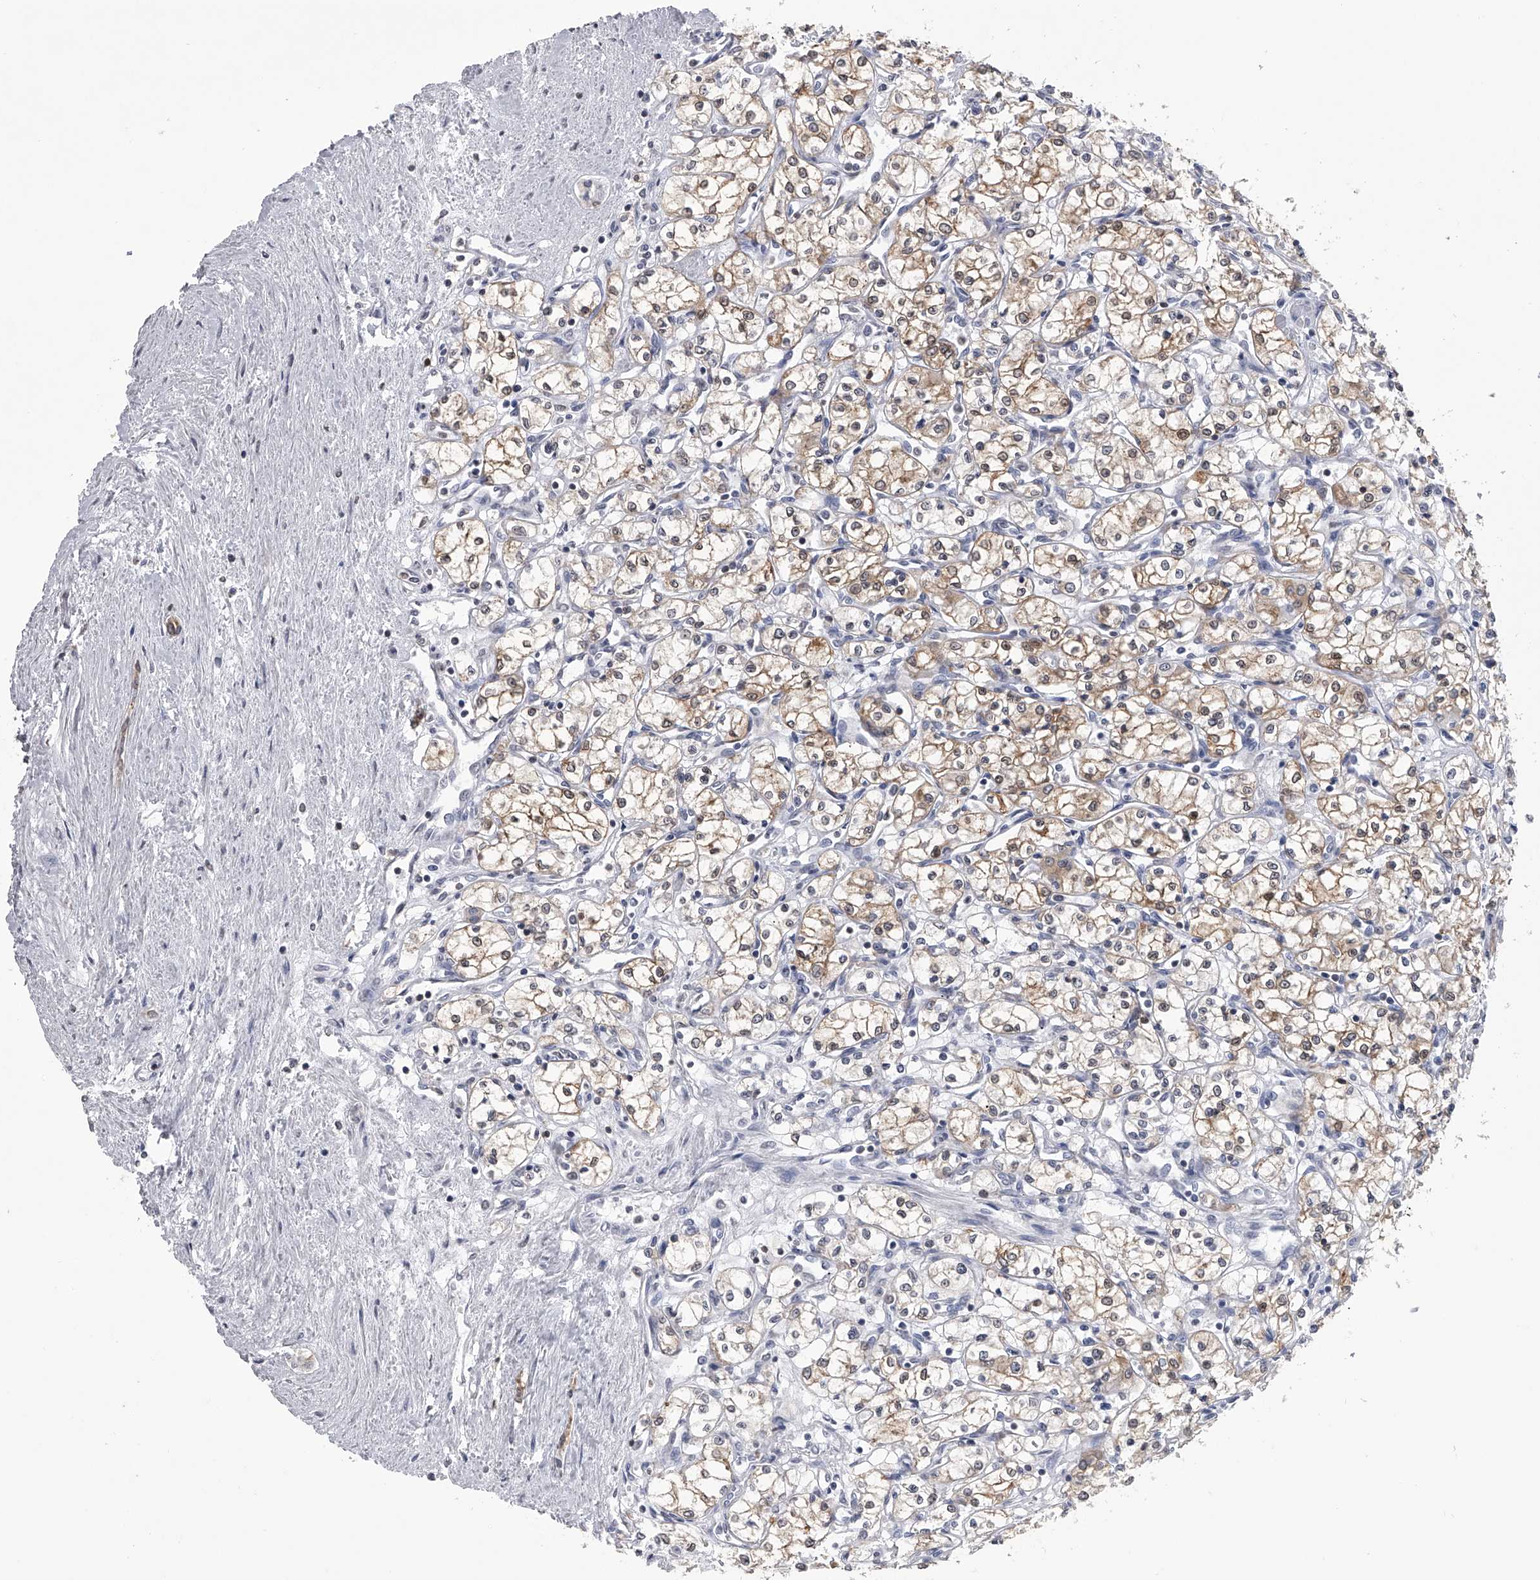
{"staining": {"intensity": "weak", "quantity": ">75%", "location": "cytoplasmic/membranous"}, "tissue": "renal cancer", "cell_type": "Tumor cells", "image_type": "cancer", "snomed": [{"axis": "morphology", "description": "Adenocarcinoma, NOS"}, {"axis": "topography", "description": "Kidney"}], "caption": "High-power microscopy captured an immunohistochemistry photomicrograph of adenocarcinoma (renal), revealing weak cytoplasmic/membranous staining in approximately >75% of tumor cells.", "gene": "TASP1", "patient": {"sex": "male", "age": 59}}